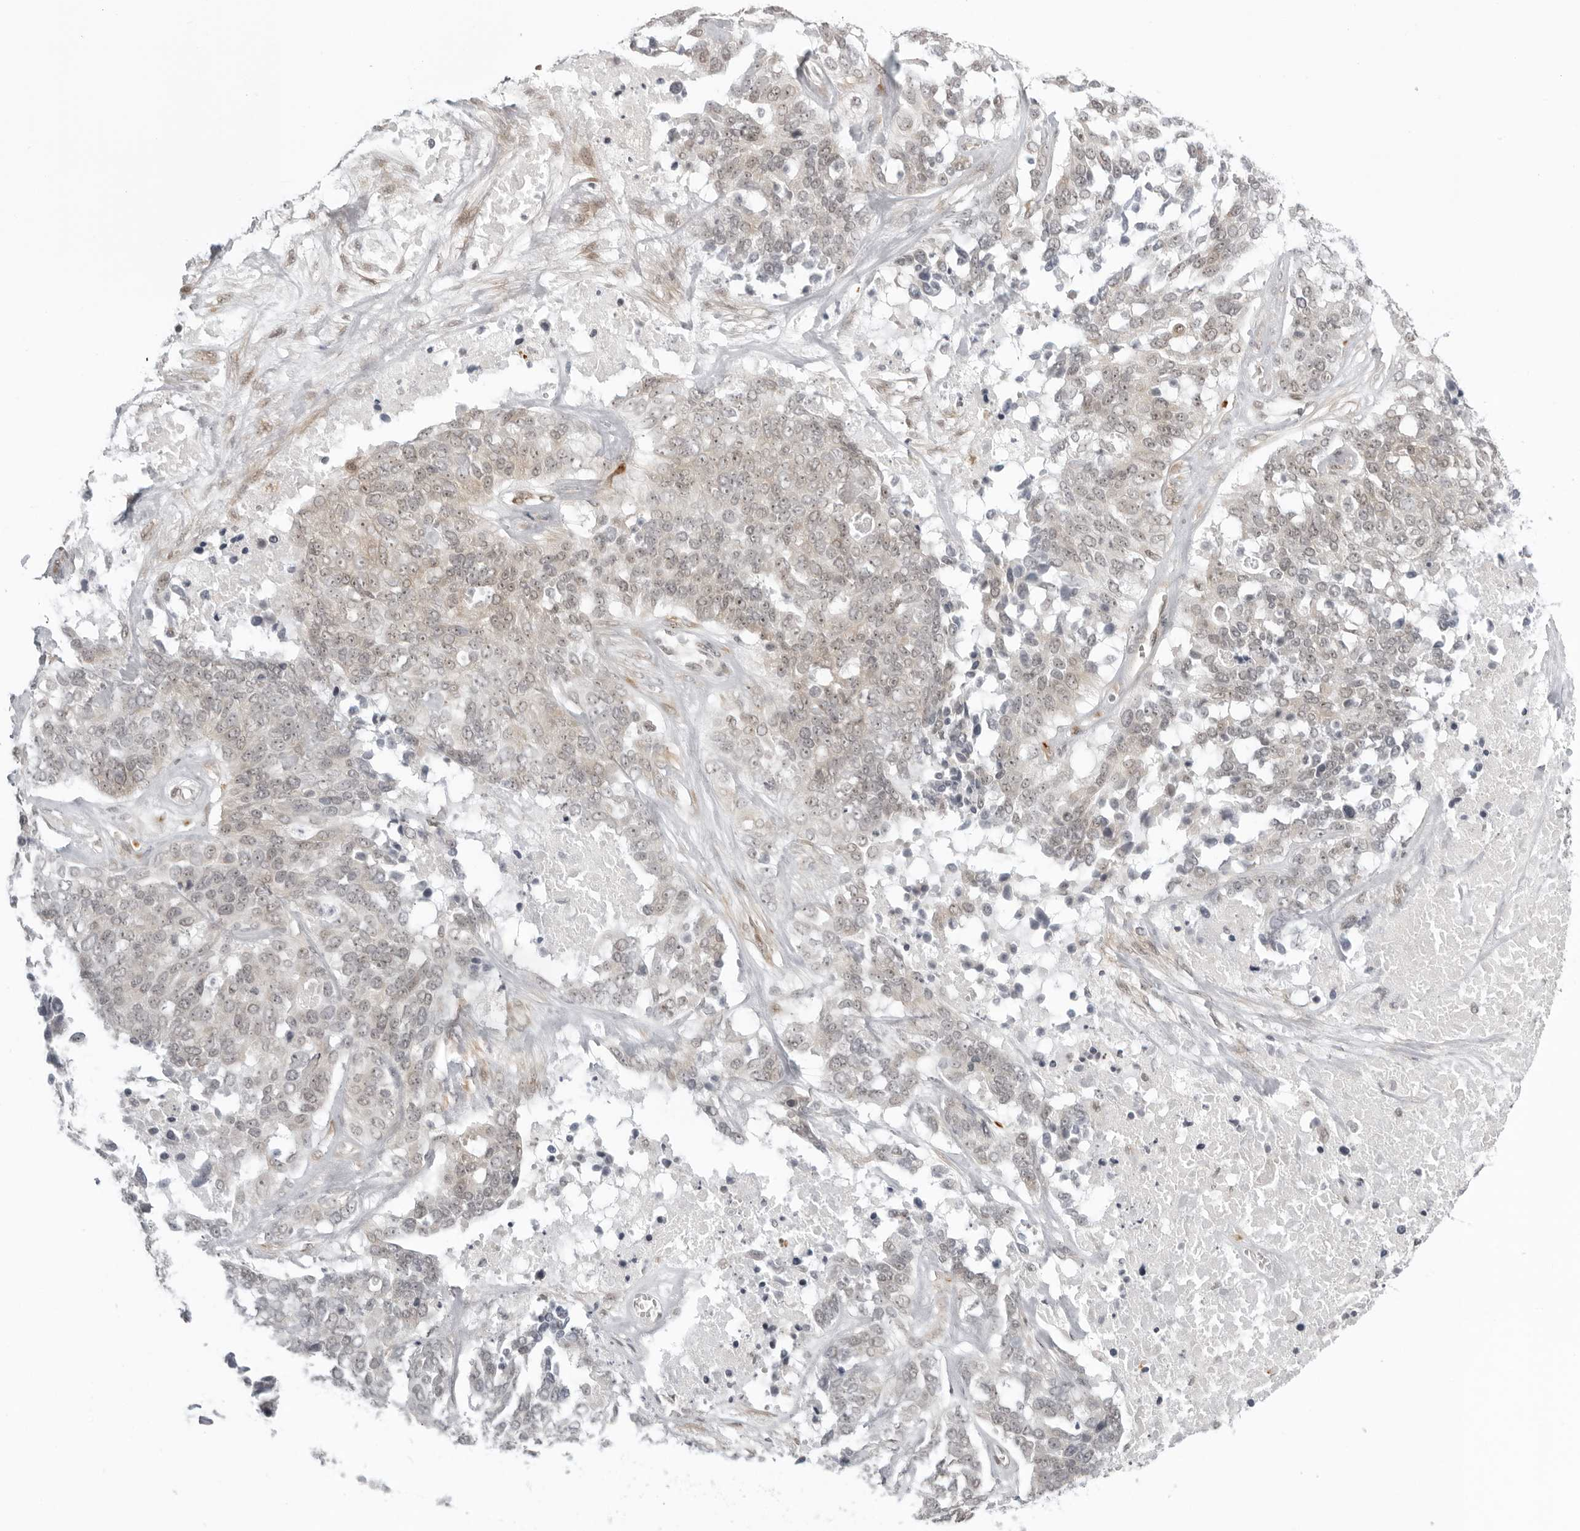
{"staining": {"intensity": "weak", "quantity": "<25%", "location": "nuclear"}, "tissue": "ovarian cancer", "cell_type": "Tumor cells", "image_type": "cancer", "snomed": [{"axis": "morphology", "description": "Cystadenocarcinoma, serous, NOS"}, {"axis": "topography", "description": "Ovary"}], "caption": "IHC photomicrograph of neoplastic tissue: serous cystadenocarcinoma (ovarian) stained with DAB (3,3'-diaminobenzidine) demonstrates no significant protein staining in tumor cells.", "gene": "SUGCT", "patient": {"sex": "female", "age": 44}}